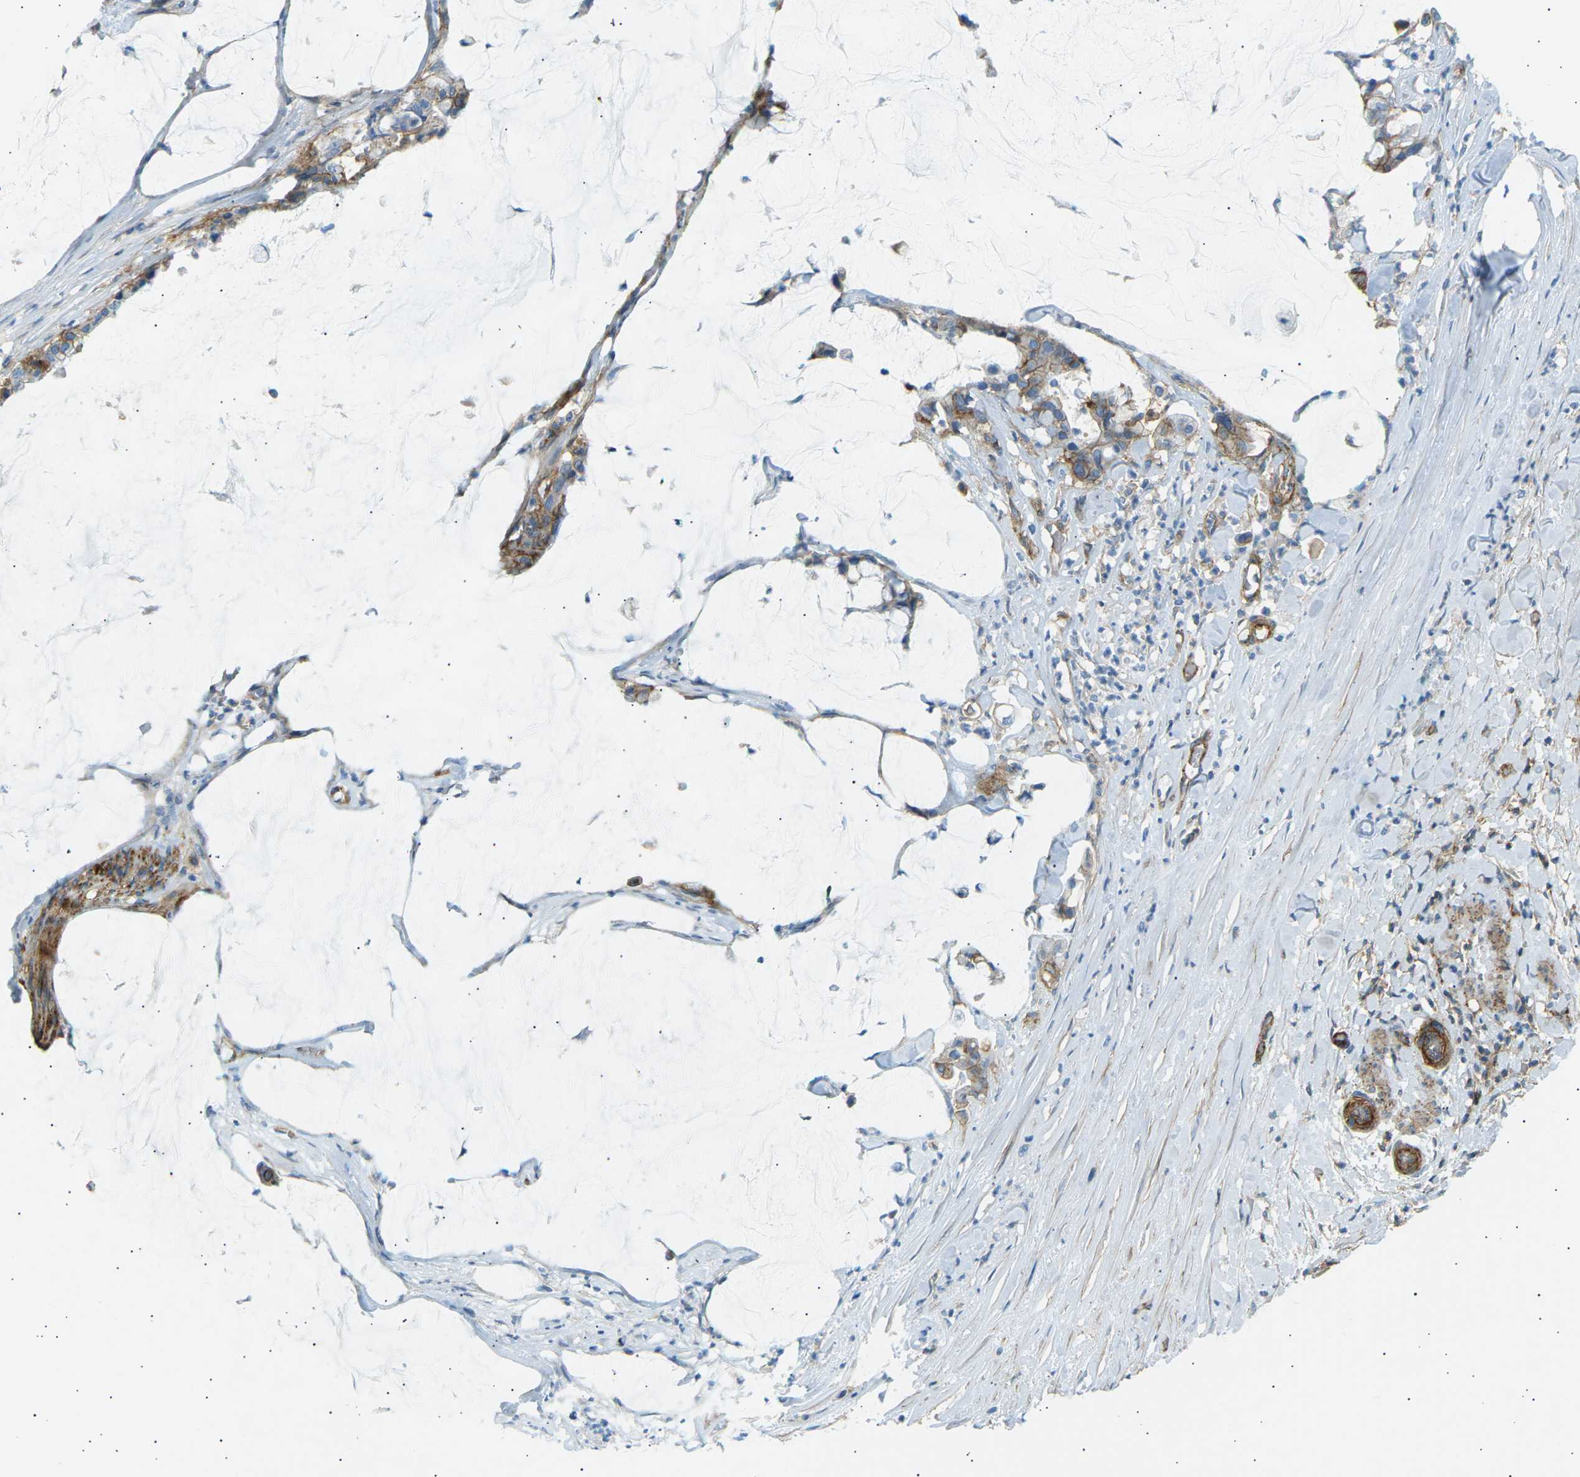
{"staining": {"intensity": "moderate", "quantity": "25%-75%", "location": "cytoplasmic/membranous"}, "tissue": "pancreatic cancer", "cell_type": "Tumor cells", "image_type": "cancer", "snomed": [{"axis": "morphology", "description": "Adenocarcinoma, NOS"}, {"axis": "topography", "description": "Pancreas"}], "caption": "Immunohistochemistry (IHC) (DAB (3,3'-diaminobenzidine)) staining of adenocarcinoma (pancreatic) demonstrates moderate cytoplasmic/membranous protein expression in about 25%-75% of tumor cells.", "gene": "ATP2B4", "patient": {"sex": "male", "age": 41}}